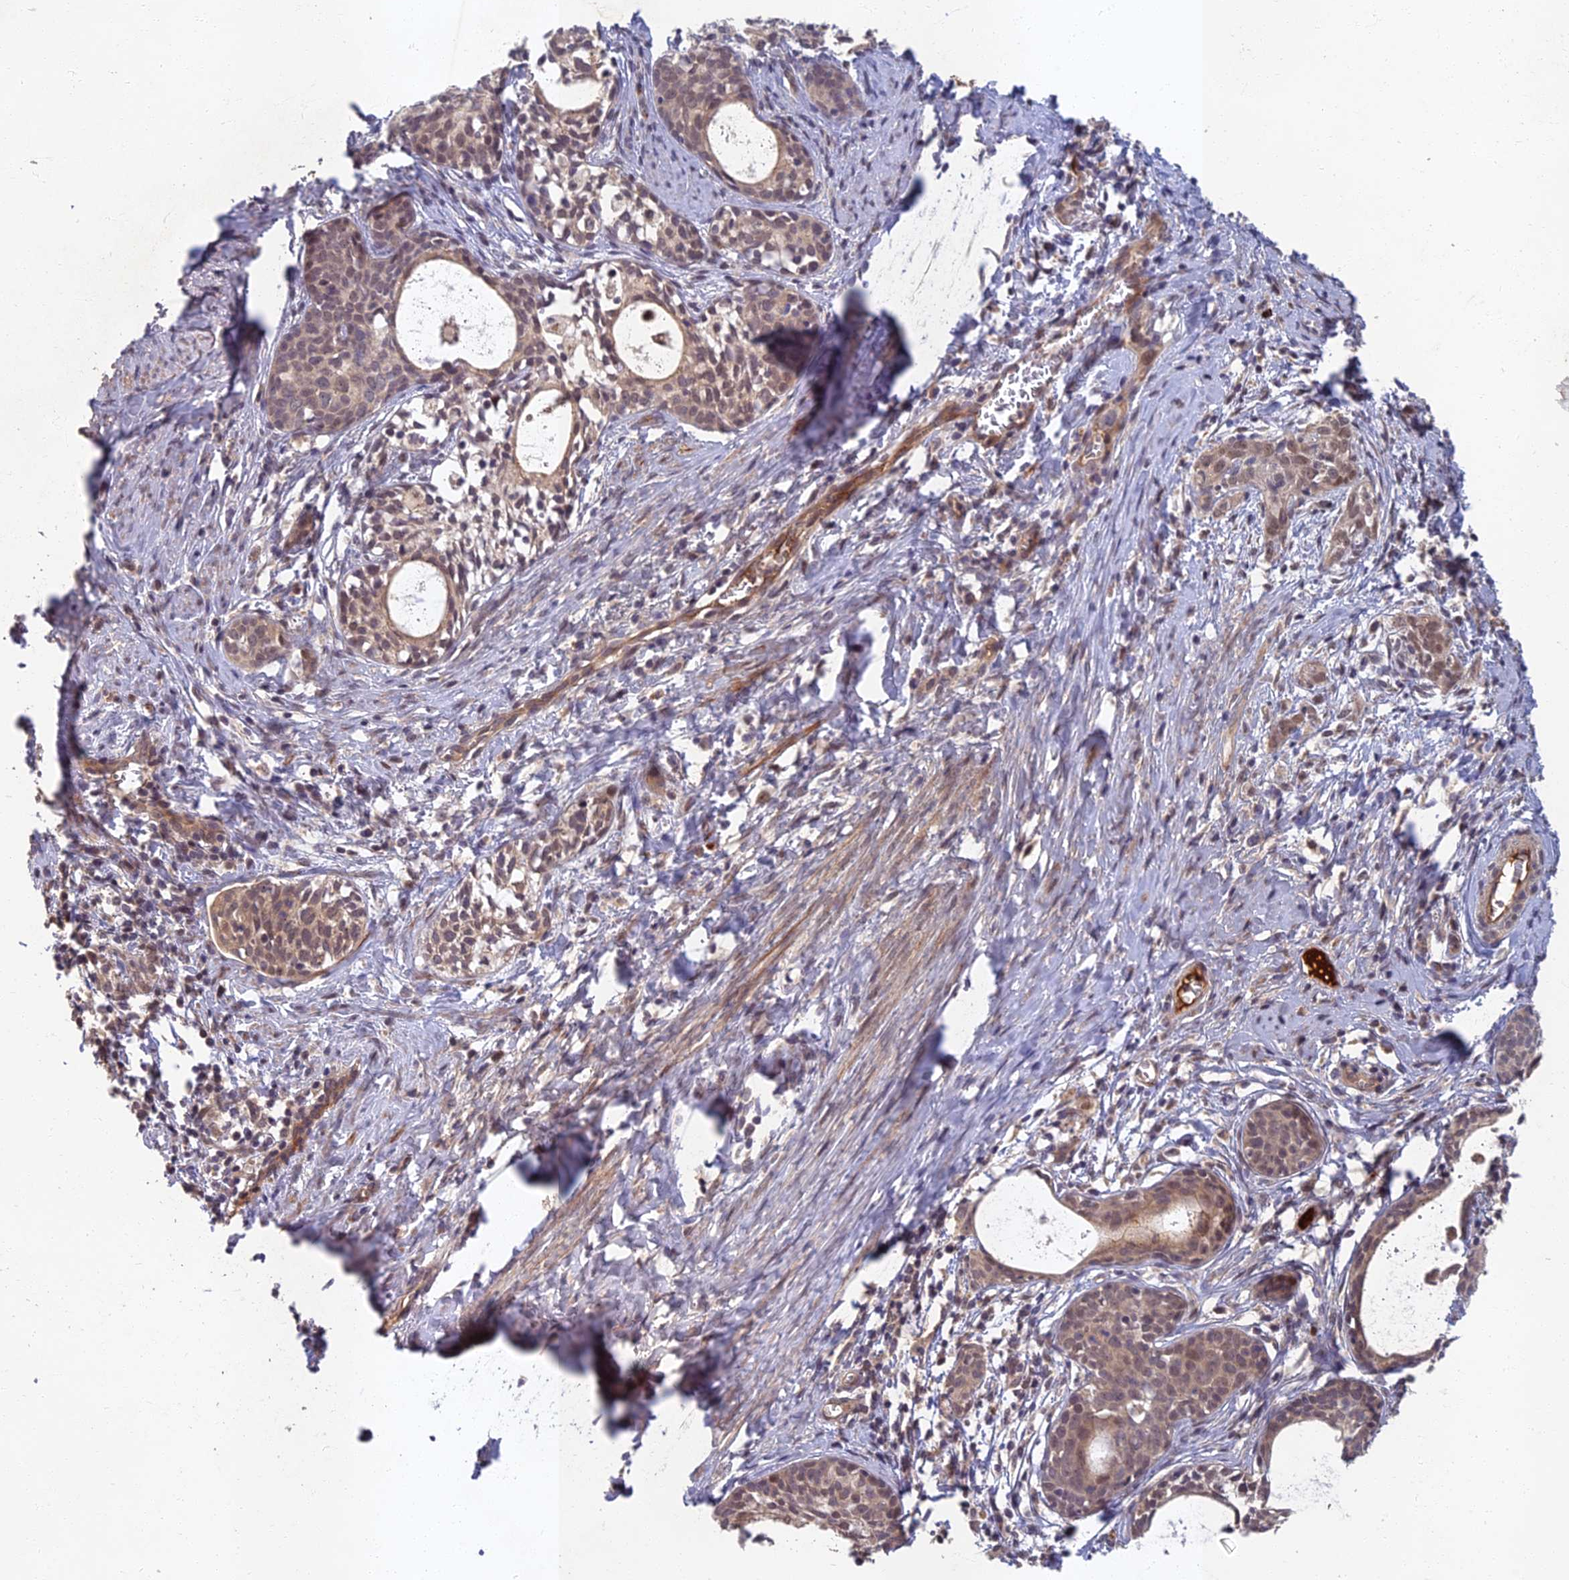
{"staining": {"intensity": "weak", "quantity": ">75%", "location": "cytoplasmic/membranous,nuclear"}, "tissue": "cervical cancer", "cell_type": "Tumor cells", "image_type": "cancer", "snomed": [{"axis": "morphology", "description": "Squamous cell carcinoma, NOS"}, {"axis": "topography", "description": "Cervix"}], "caption": "Cervical squamous cell carcinoma was stained to show a protein in brown. There is low levels of weak cytoplasmic/membranous and nuclear expression in approximately >75% of tumor cells. (Stains: DAB (3,3'-diaminobenzidine) in brown, nuclei in blue, Microscopy: brightfield microscopy at high magnification).", "gene": "EARS2", "patient": {"sex": "female", "age": 52}}